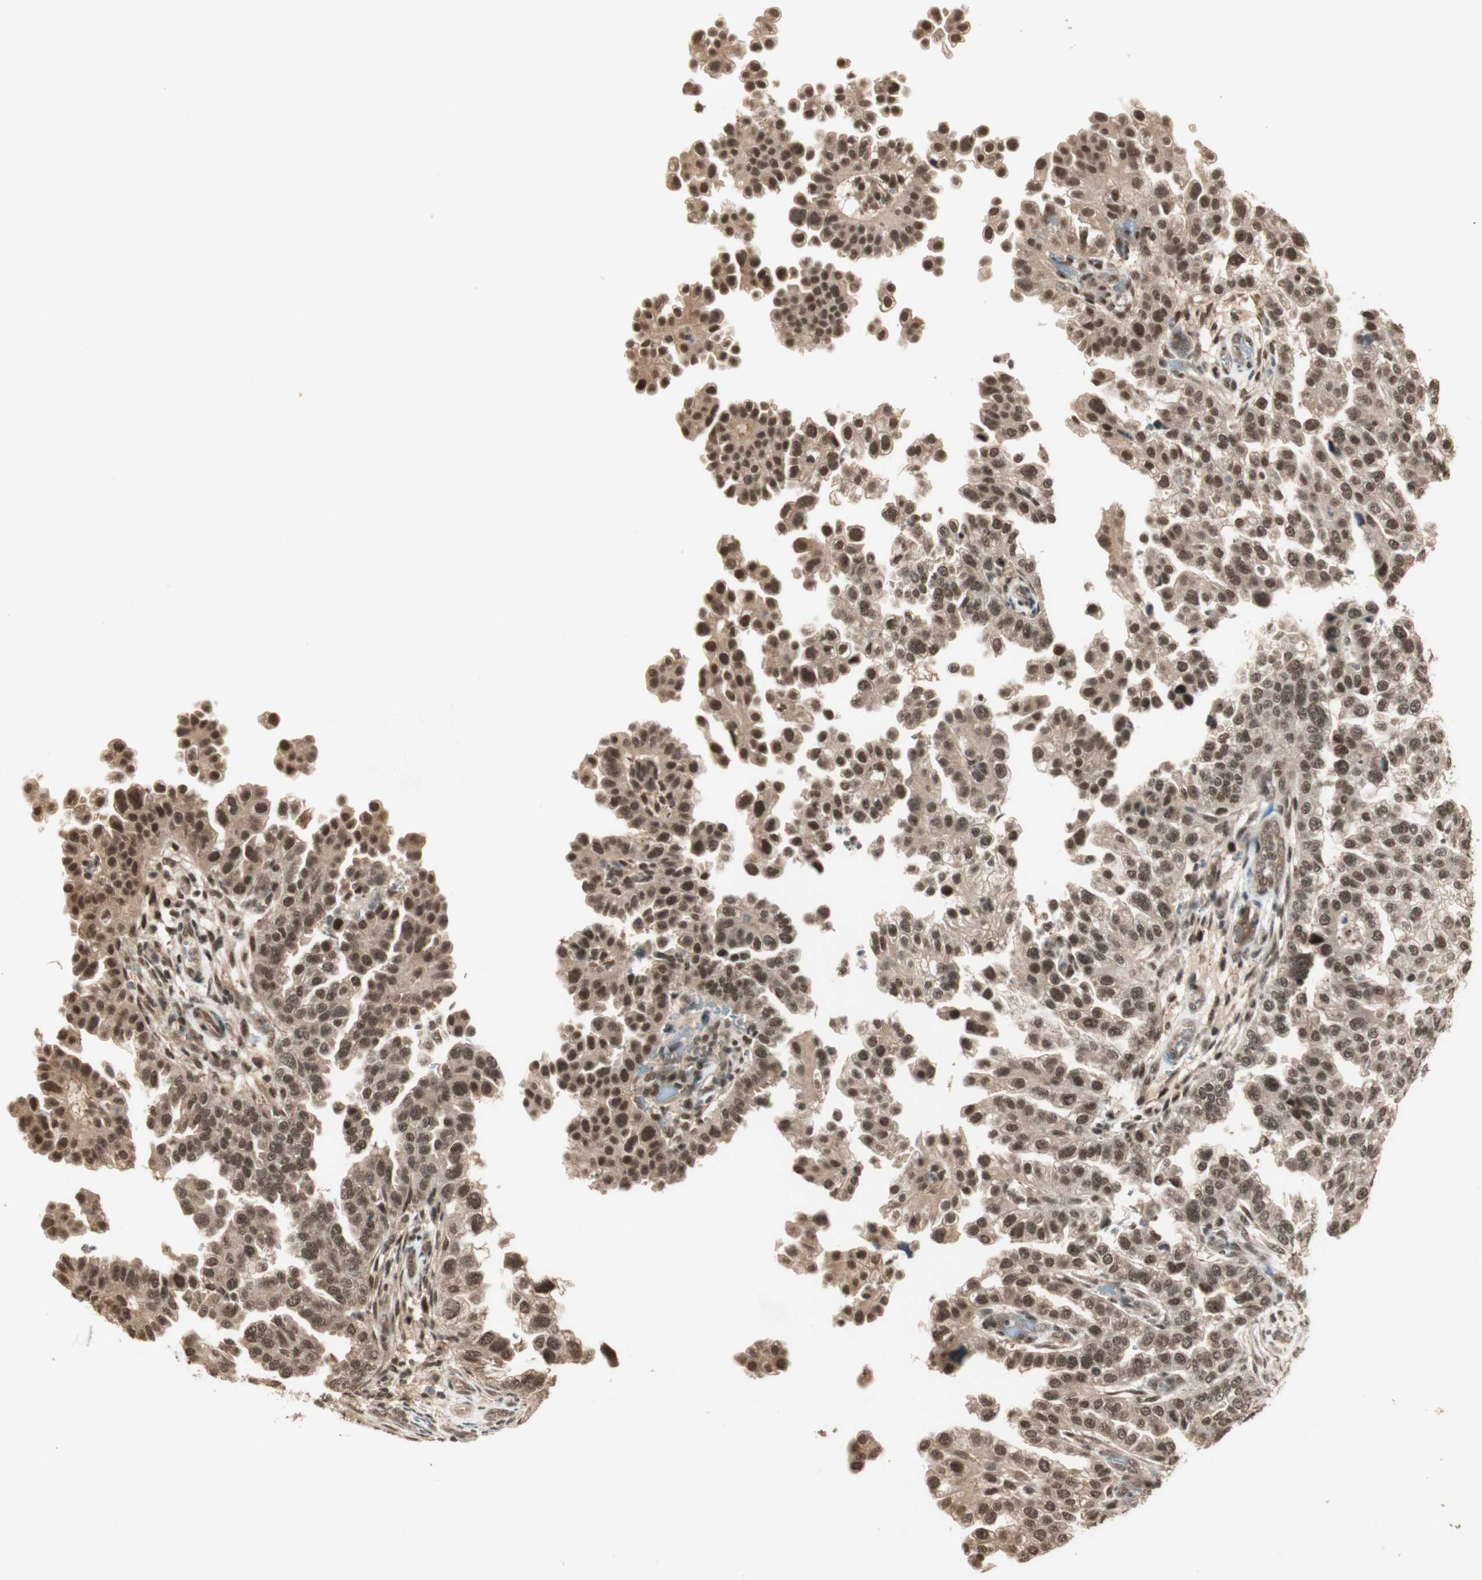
{"staining": {"intensity": "strong", "quantity": ">75%", "location": "nuclear"}, "tissue": "endometrial cancer", "cell_type": "Tumor cells", "image_type": "cancer", "snomed": [{"axis": "morphology", "description": "Adenocarcinoma, NOS"}, {"axis": "topography", "description": "Endometrium"}], "caption": "Immunohistochemistry micrograph of neoplastic tissue: endometrial cancer (adenocarcinoma) stained using immunohistochemistry (IHC) exhibits high levels of strong protein expression localized specifically in the nuclear of tumor cells, appearing as a nuclear brown color.", "gene": "ZNF701", "patient": {"sex": "female", "age": 85}}